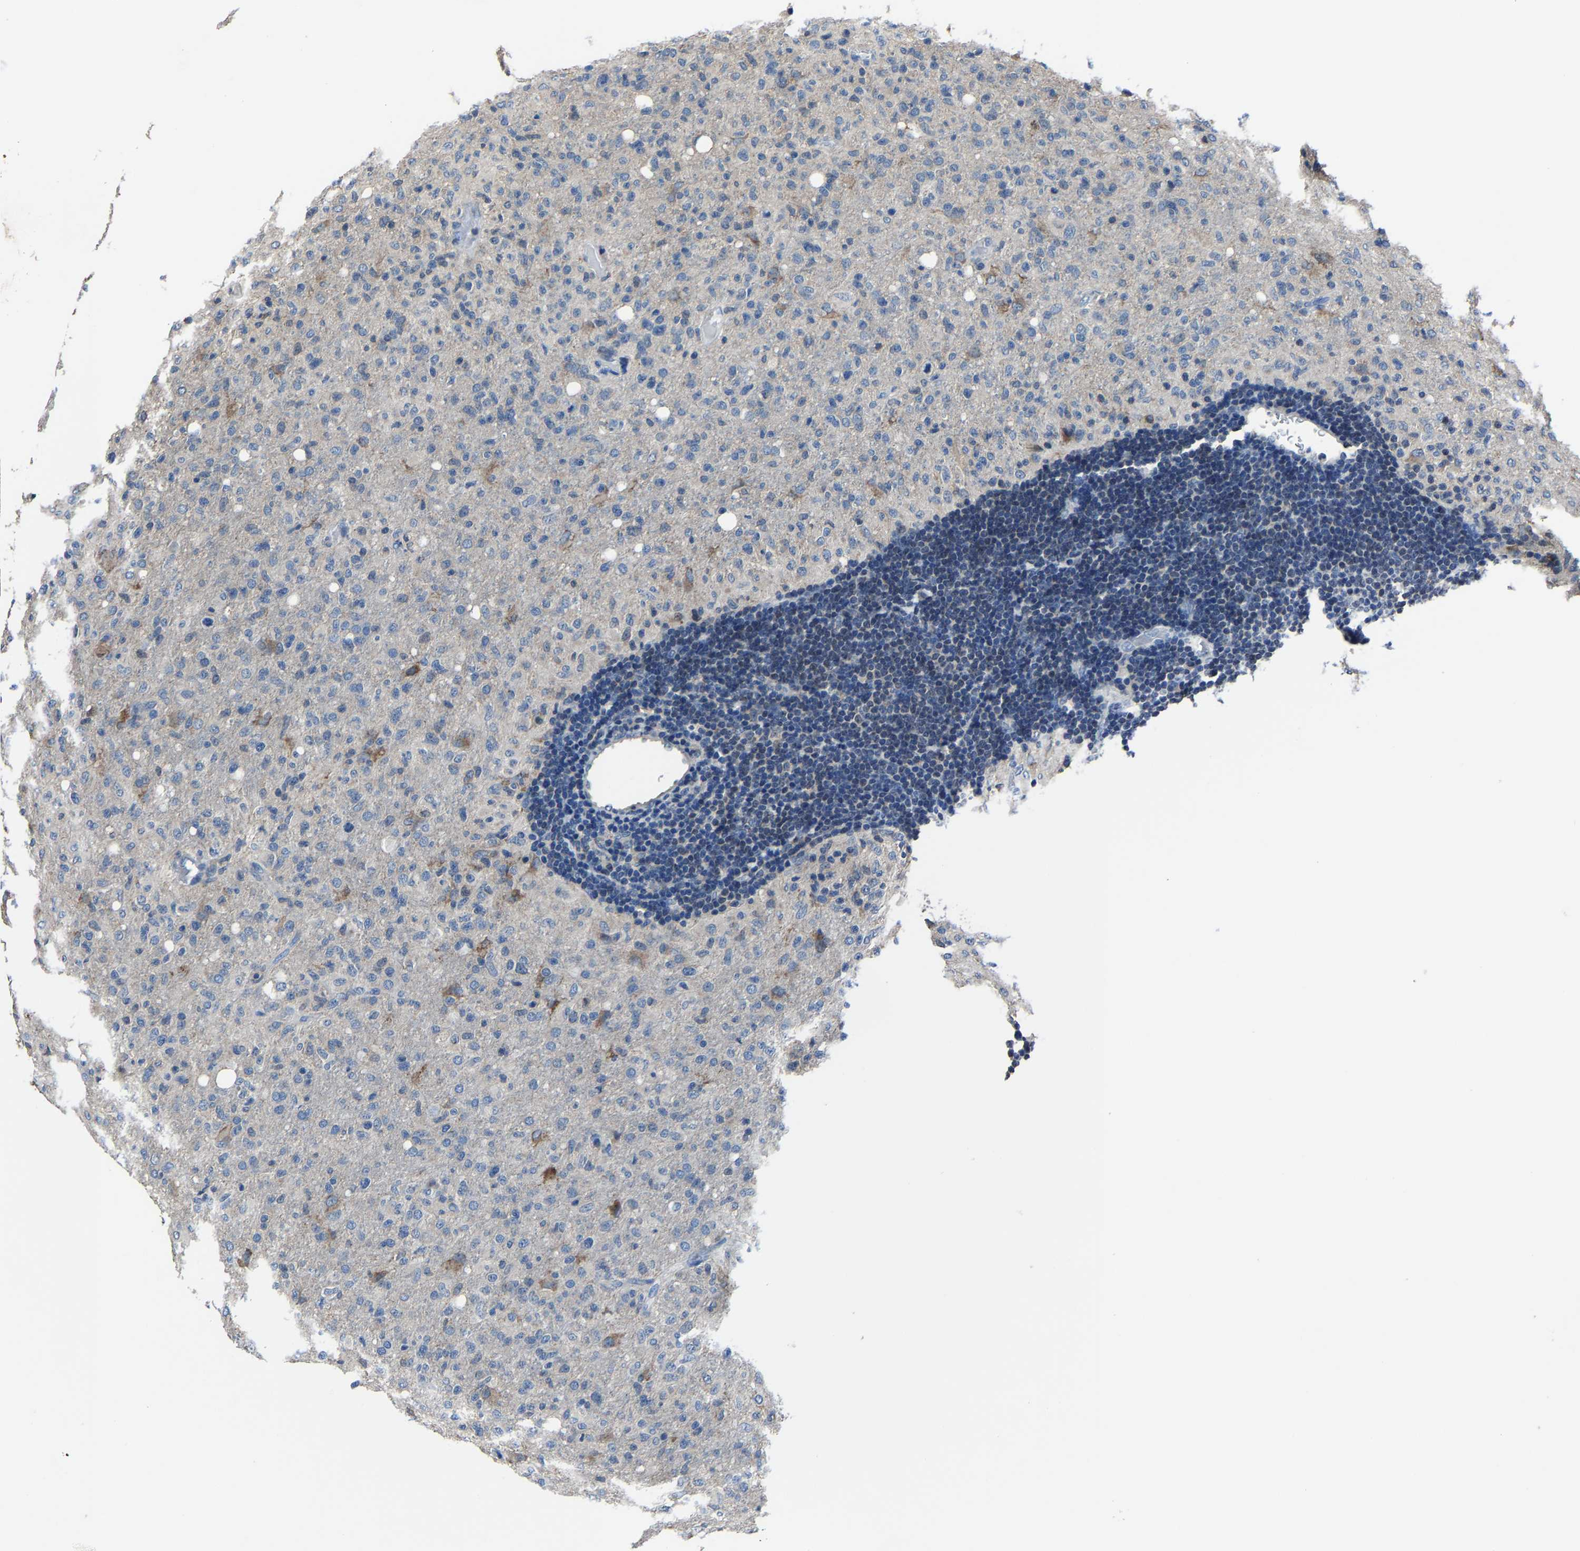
{"staining": {"intensity": "moderate", "quantity": "<25%", "location": "cytoplasmic/membranous"}, "tissue": "glioma", "cell_type": "Tumor cells", "image_type": "cancer", "snomed": [{"axis": "morphology", "description": "Glioma, malignant, High grade"}, {"axis": "topography", "description": "Brain"}], "caption": "Malignant glioma (high-grade) stained for a protein (brown) demonstrates moderate cytoplasmic/membranous positive positivity in about <25% of tumor cells.", "gene": "STRBP", "patient": {"sex": "female", "age": 57}}